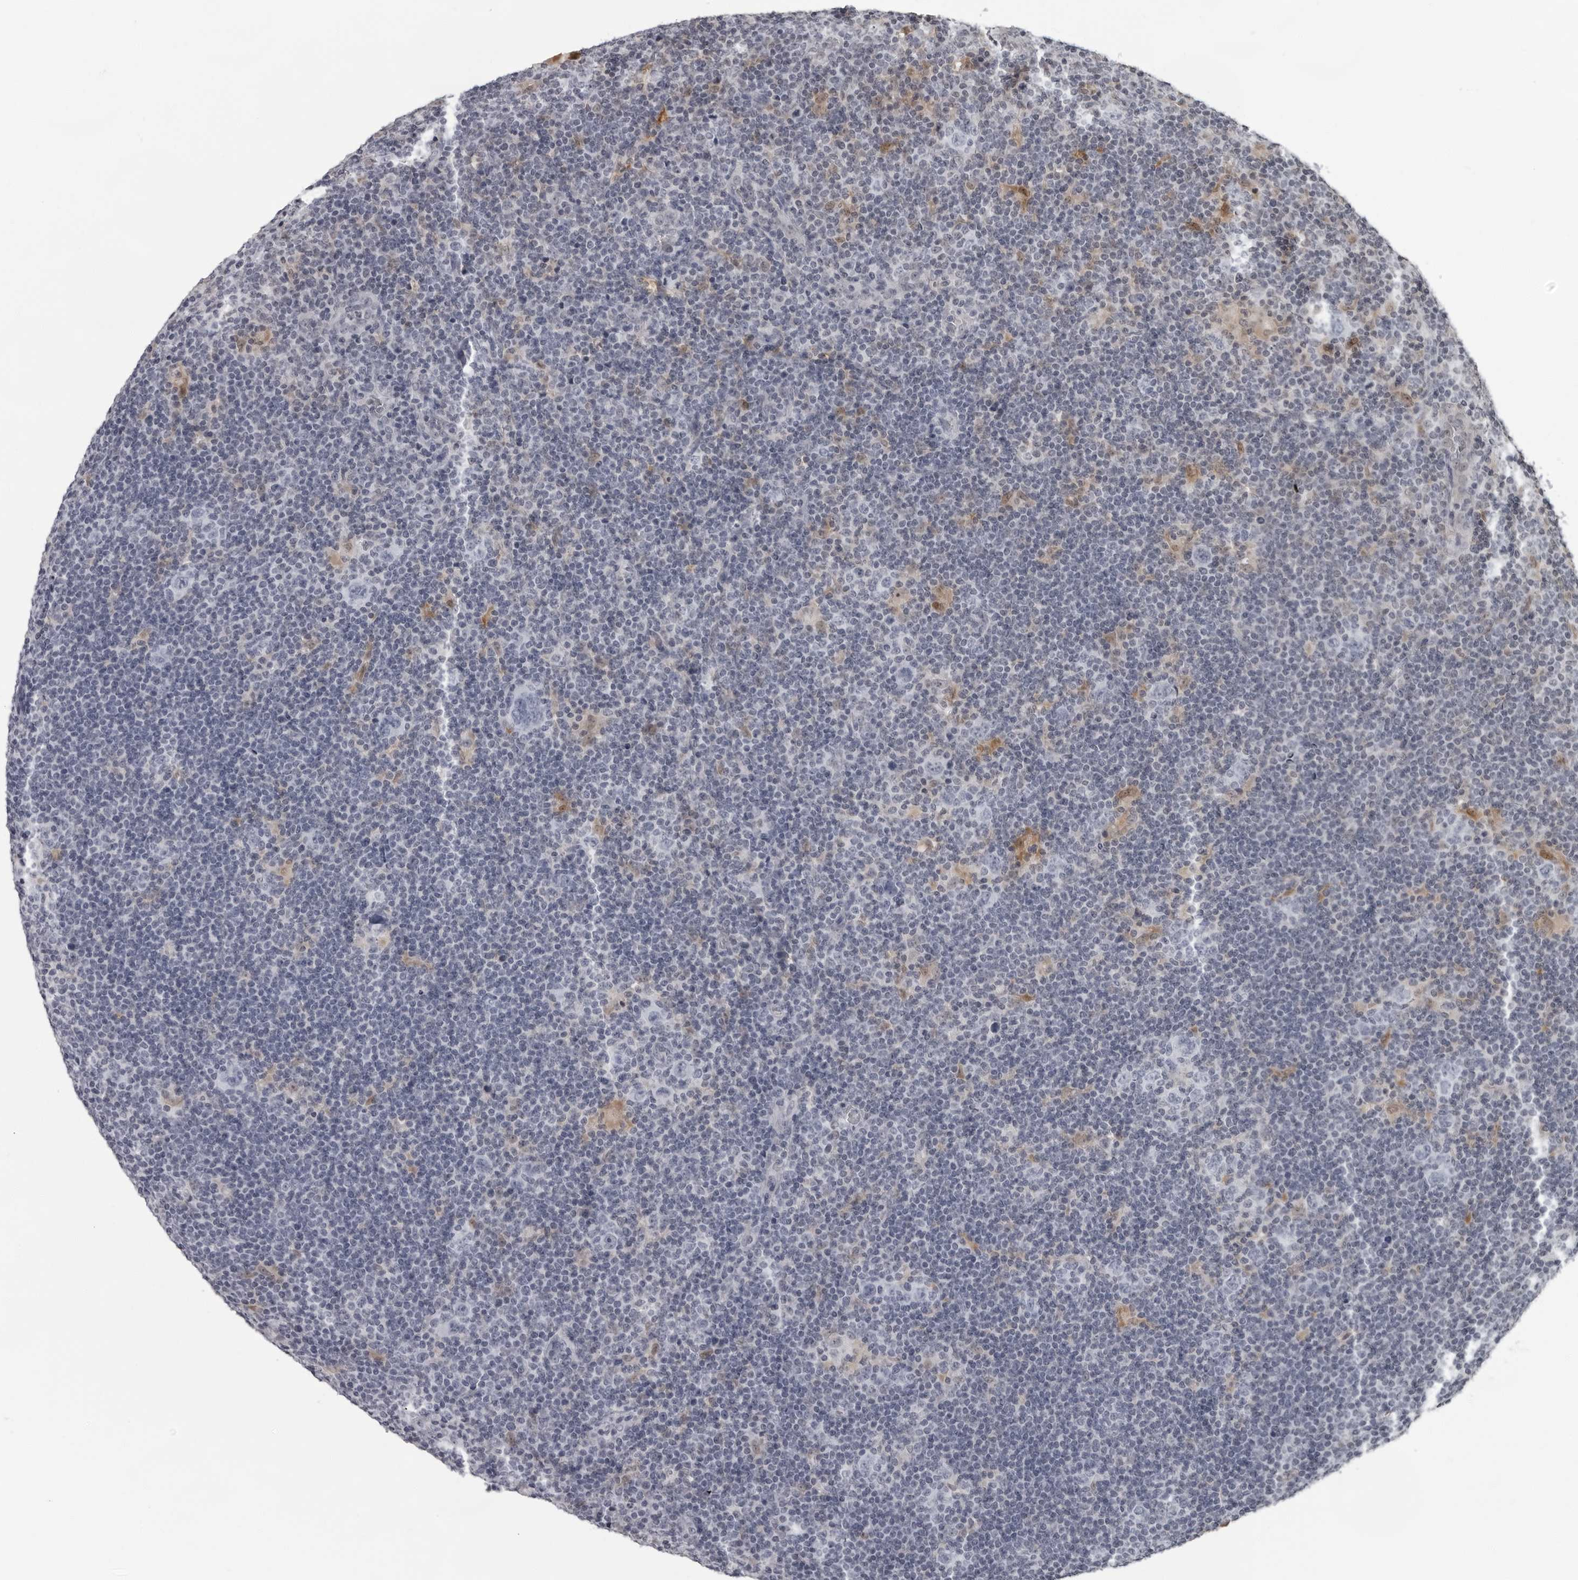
{"staining": {"intensity": "negative", "quantity": "none", "location": "none"}, "tissue": "lymphoma", "cell_type": "Tumor cells", "image_type": "cancer", "snomed": [{"axis": "morphology", "description": "Hodgkin's disease, NOS"}, {"axis": "topography", "description": "Lymph node"}], "caption": "Image shows no protein expression in tumor cells of Hodgkin's disease tissue.", "gene": "LZIC", "patient": {"sex": "female", "age": 57}}